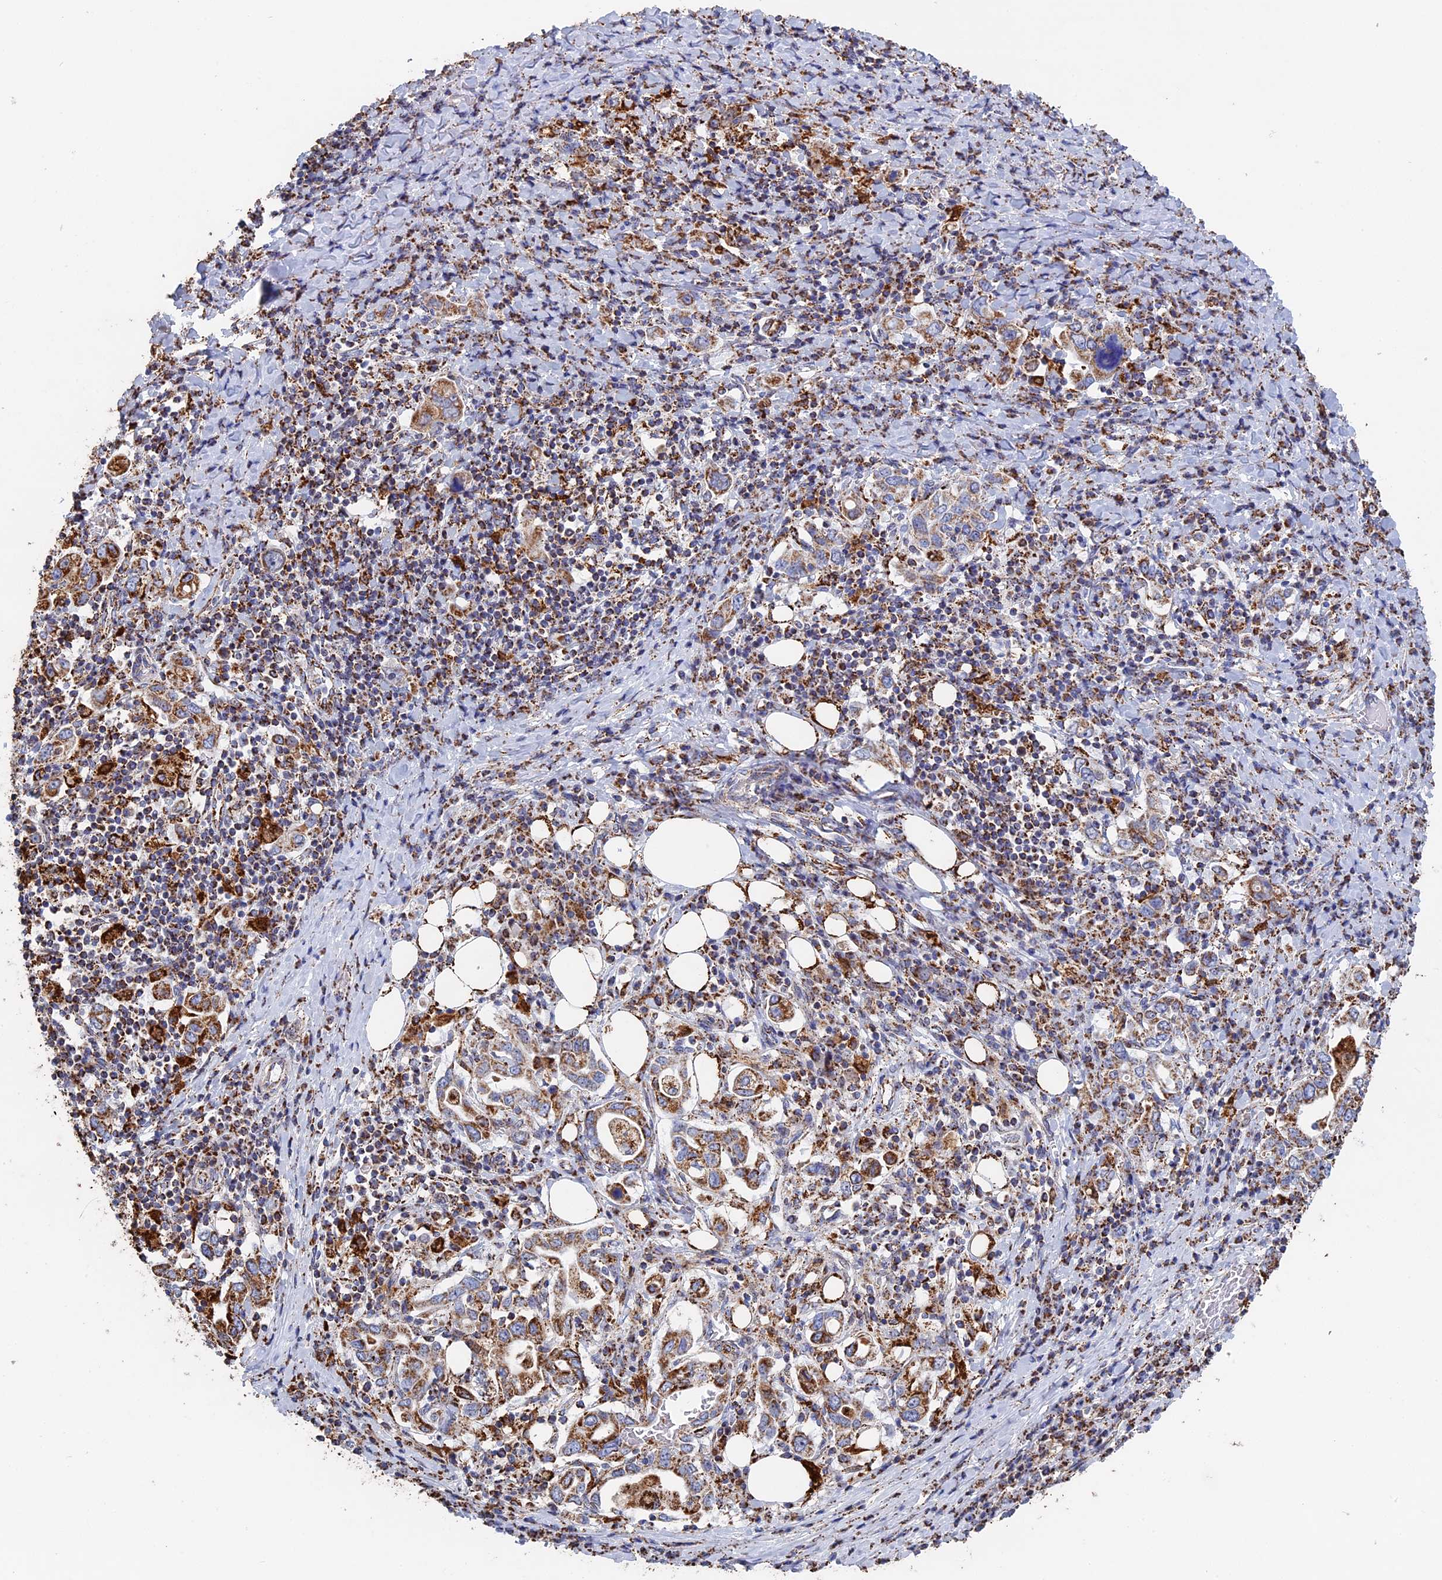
{"staining": {"intensity": "moderate", "quantity": ">75%", "location": "cytoplasmic/membranous"}, "tissue": "stomach cancer", "cell_type": "Tumor cells", "image_type": "cancer", "snomed": [{"axis": "morphology", "description": "Adenocarcinoma, NOS"}, {"axis": "topography", "description": "Stomach, upper"}, {"axis": "topography", "description": "Stomach"}], "caption": "Moderate cytoplasmic/membranous expression is seen in about >75% of tumor cells in stomach adenocarcinoma.", "gene": "SEC24D", "patient": {"sex": "male", "age": 62}}